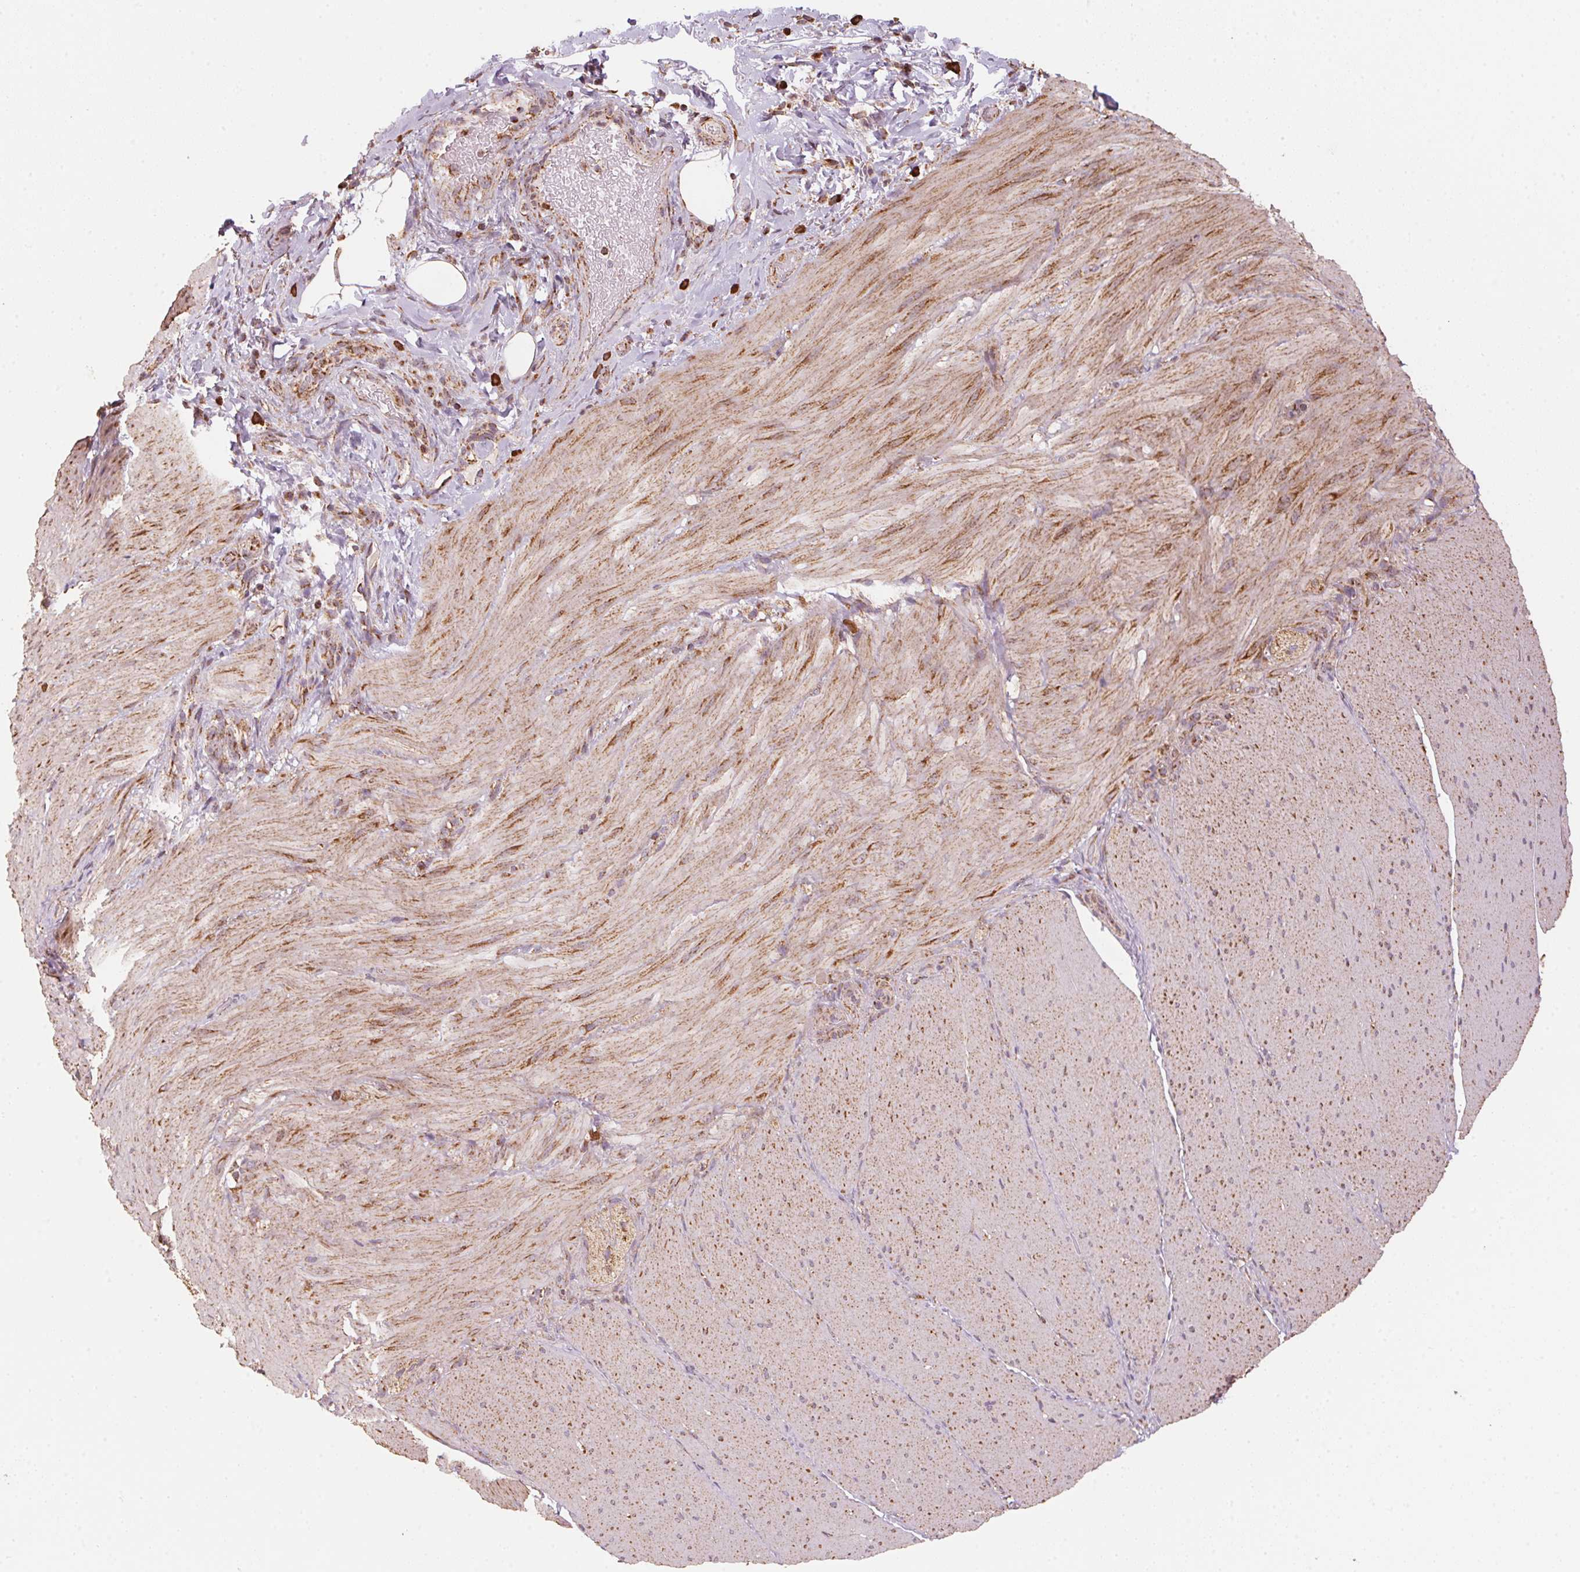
{"staining": {"intensity": "moderate", "quantity": "25%-75%", "location": "cytoplasmic/membranous"}, "tissue": "smooth muscle", "cell_type": "Smooth muscle cells", "image_type": "normal", "snomed": [{"axis": "morphology", "description": "Normal tissue, NOS"}, {"axis": "topography", "description": "Smooth muscle"}, {"axis": "topography", "description": "Colon"}], "caption": "Smooth muscle cells exhibit medium levels of moderate cytoplasmic/membranous positivity in about 25%-75% of cells in normal human smooth muscle.", "gene": "TOMM70", "patient": {"sex": "male", "age": 73}}